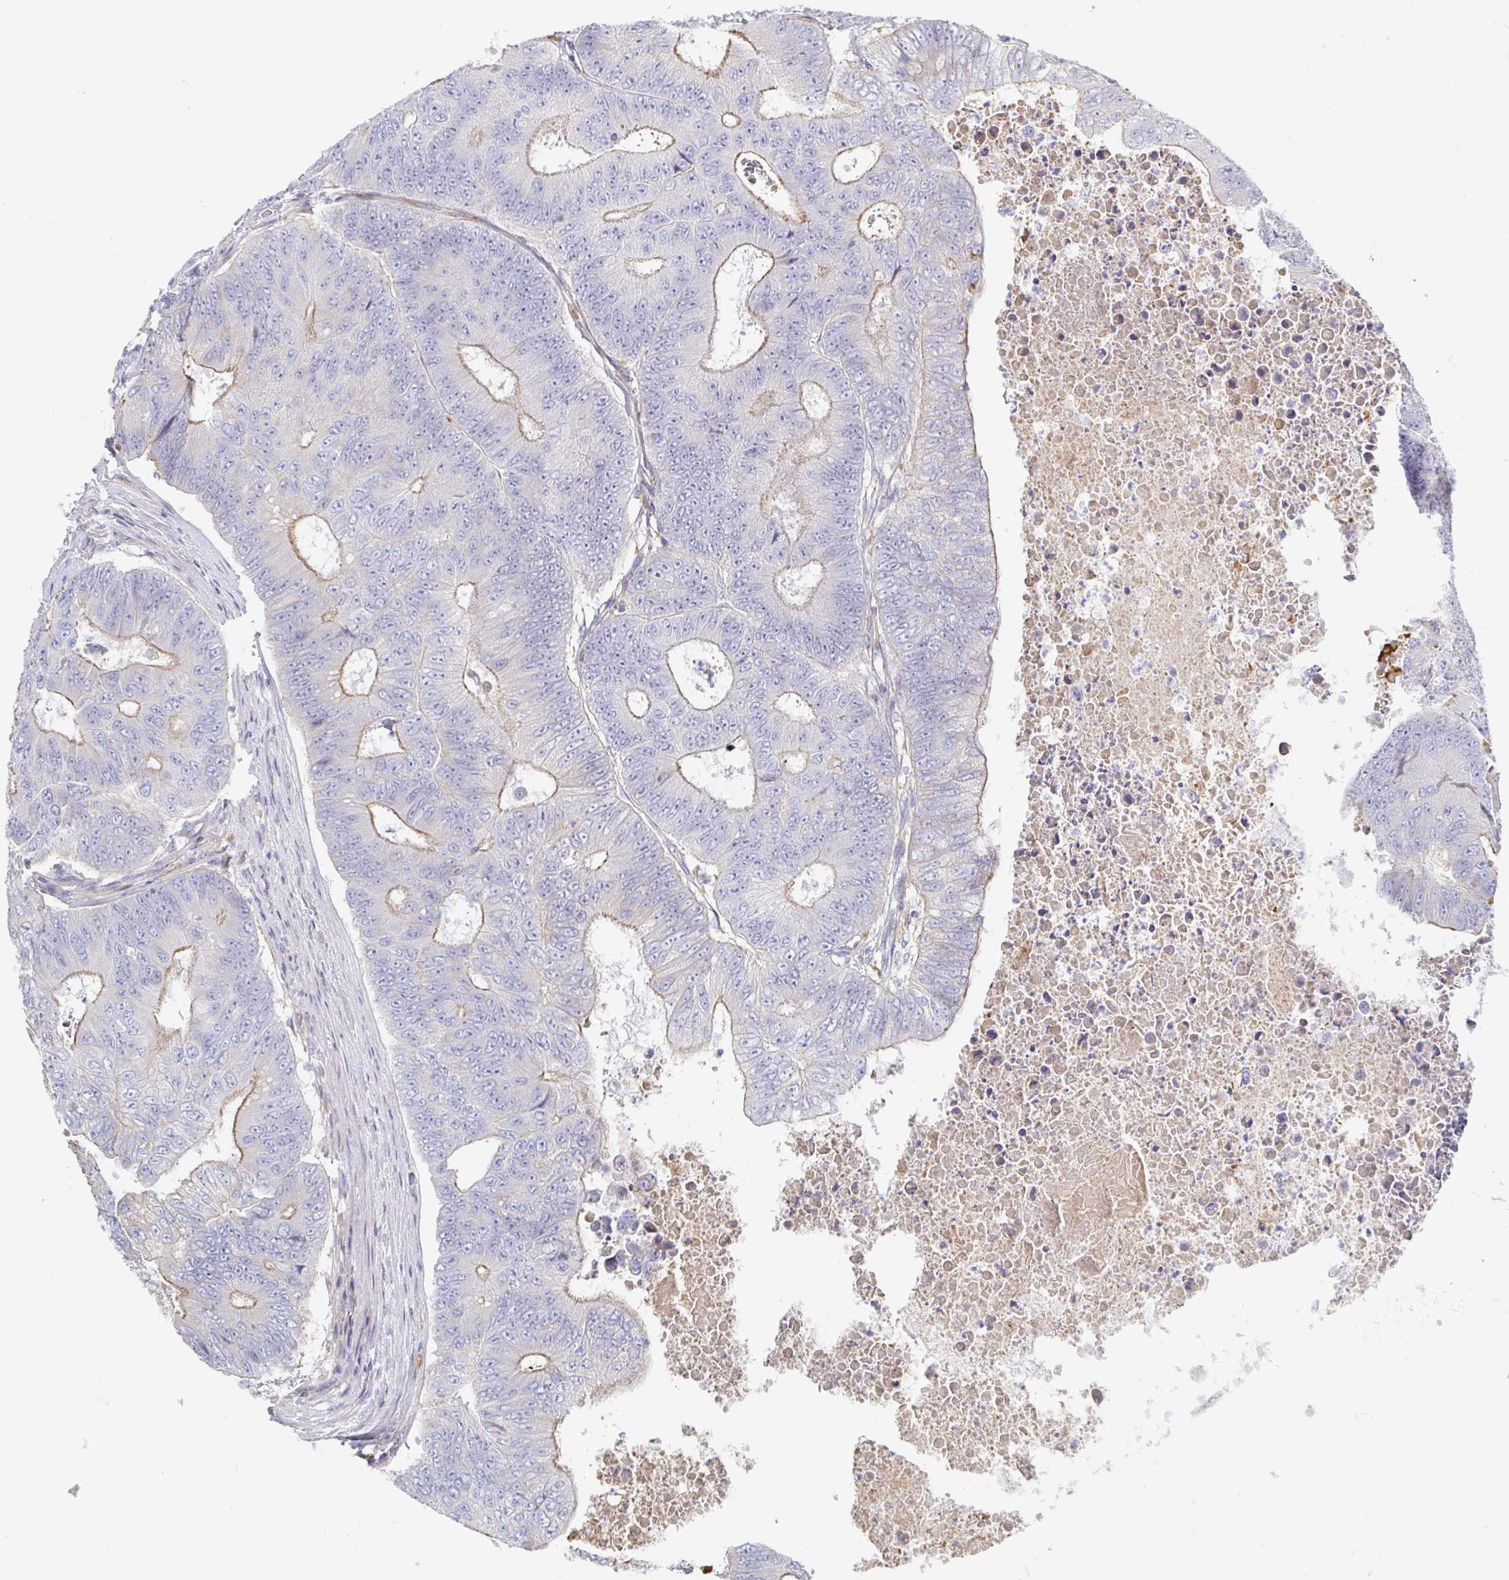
{"staining": {"intensity": "weak", "quantity": "25%-75%", "location": "cytoplasmic/membranous"}, "tissue": "colorectal cancer", "cell_type": "Tumor cells", "image_type": "cancer", "snomed": [{"axis": "morphology", "description": "Adenocarcinoma, NOS"}, {"axis": "topography", "description": "Colon"}], "caption": "Weak cytoplasmic/membranous staining is identified in about 25%-75% of tumor cells in colorectal adenocarcinoma.", "gene": "IRAK2", "patient": {"sex": "female", "age": 48}}